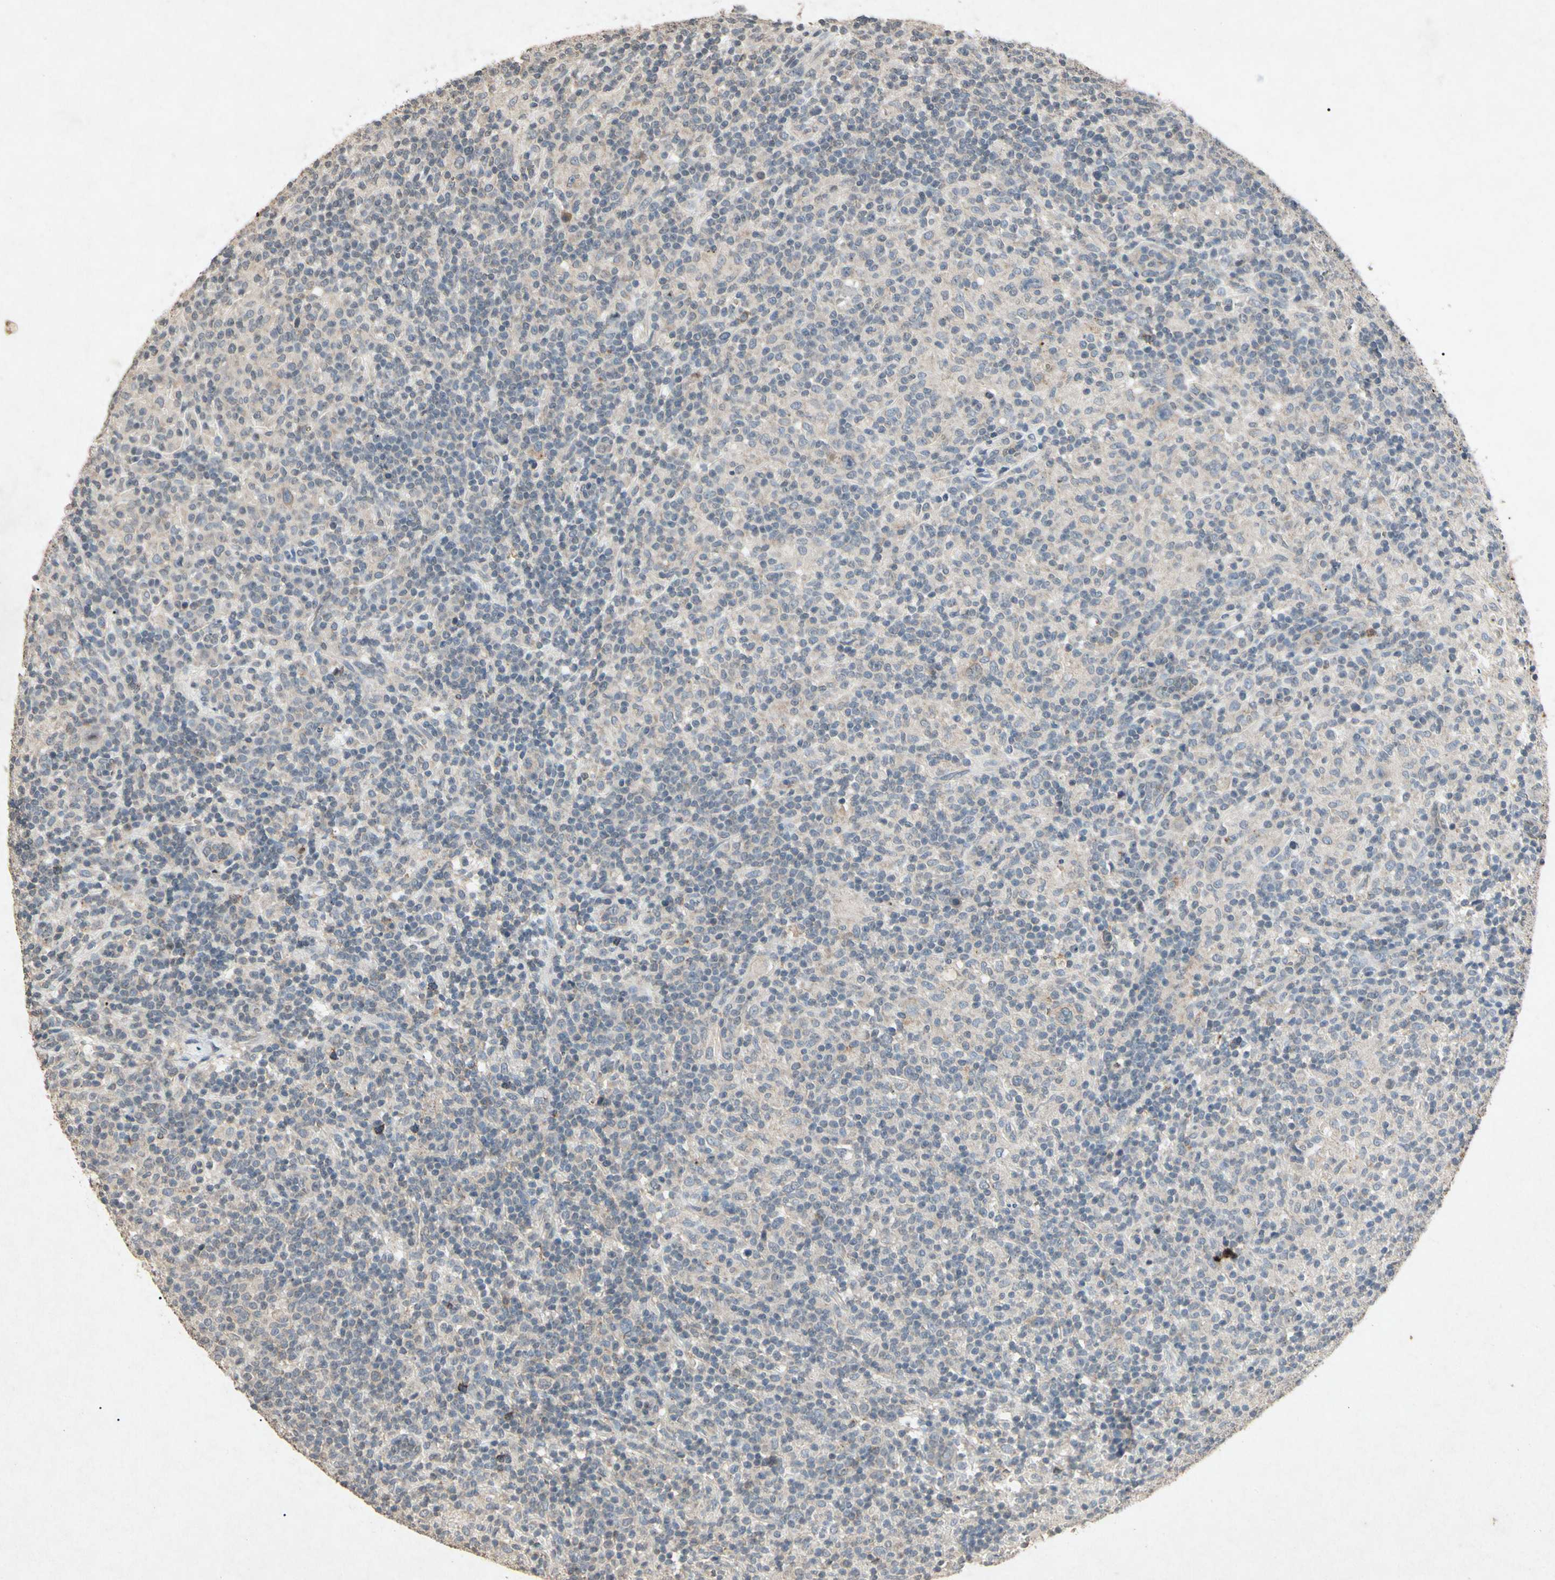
{"staining": {"intensity": "negative", "quantity": "none", "location": "none"}, "tissue": "lymphoma", "cell_type": "Tumor cells", "image_type": "cancer", "snomed": [{"axis": "morphology", "description": "Hodgkin's disease, NOS"}, {"axis": "topography", "description": "Lymph node"}], "caption": "Image shows no protein positivity in tumor cells of lymphoma tissue. (Stains: DAB immunohistochemistry (IHC) with hematoxylin counter stain, Microscopy: brightfield microscopy at high magnification).", "gene": "MSRB1", "patient": {"sex": "male", "age": 70}}